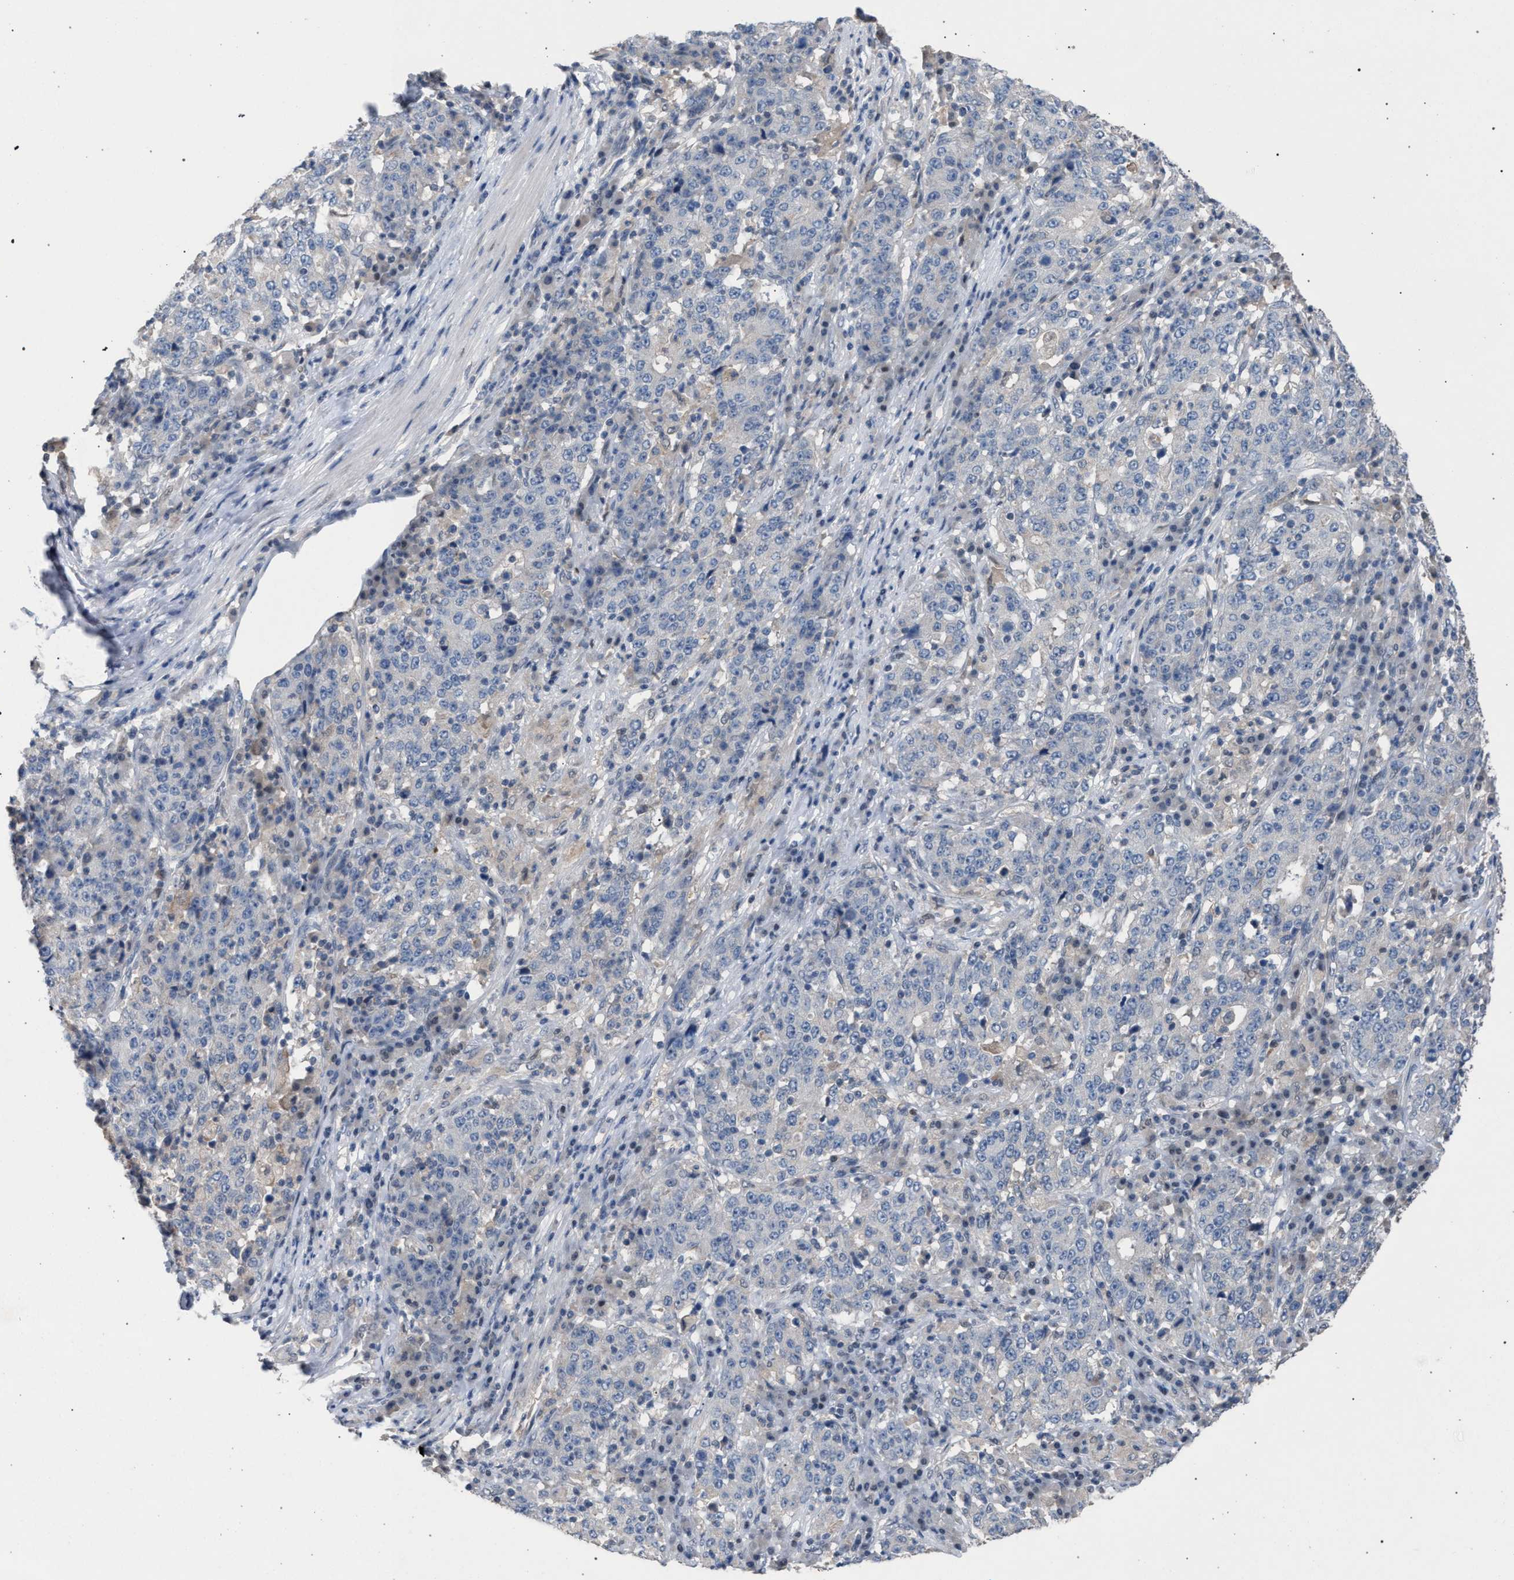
{"staining": {"intensity": "negative", "quantity": "none", "location": "none"}, "tissue": "stomach cancer", "cell_type": "Tumor cells", "image_type": "cancer", "snomed": [{"axis": "morphology", "description": "Adenocarcinoma, NOS"}, {"axis": "topography", "description": "Stomach"}], "caption": "Immunohistochemistry (IHC) histopathology image of human stomach adenocarcinoma stained for a protein (brown), which displays no positivity in tumor cells.", "gene": "TECPR1", "patient": {"sex": "male", "age": 59}}